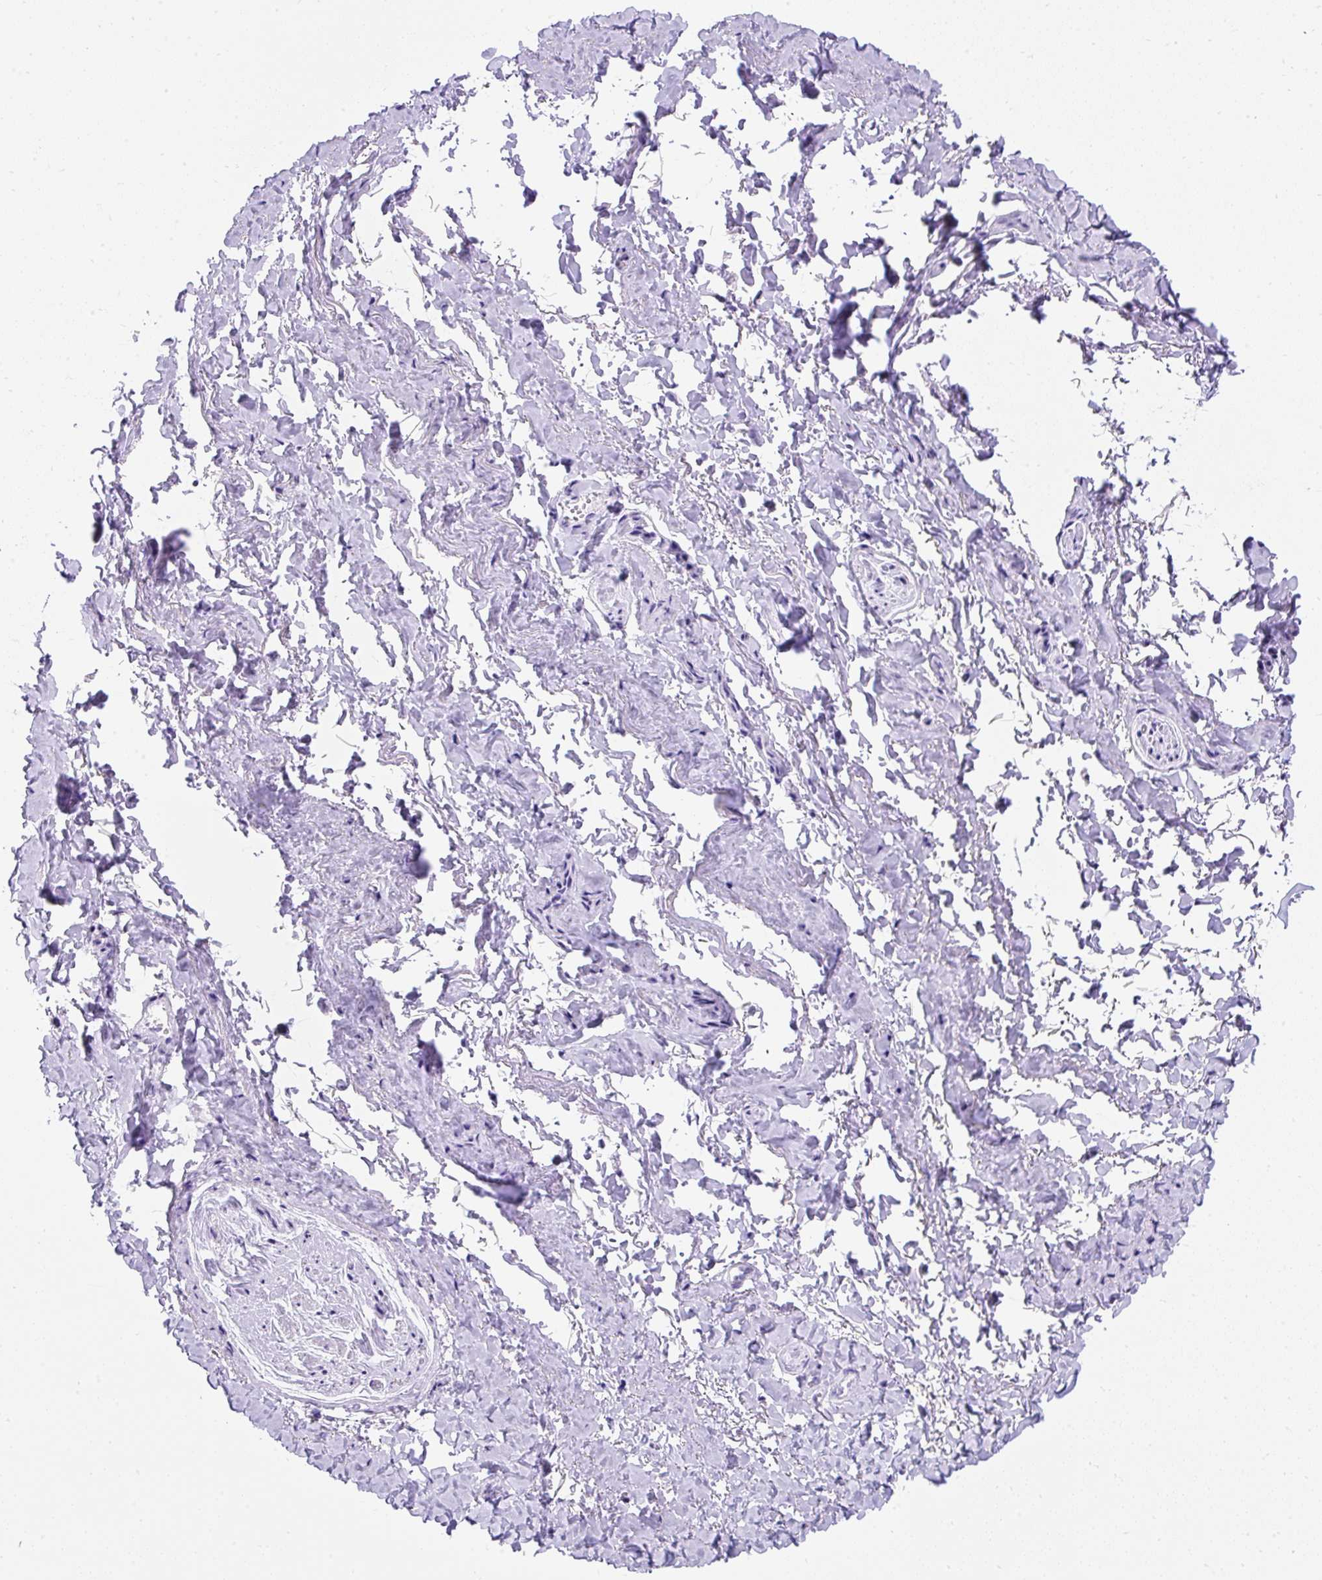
{"staining": {"intensity": "negative", "quantity": "none", "location": "none"}, "tissue": "adipose tissue", "cell_type": "Adipocytes", "image_type": "normal", "snomed": [{"axis": "morphology", "description": "Normal tissue, NOS"}, {"axis": "topography", "description": "Vulva"}, {"axis": "topography", "description": "Vagina"}, {"axis": "topography", "description": "Peripheral nerve tissue"}], "caption": "Photomicrograph shows no significant protein staining in adipocytes of normal adipose tissue. The staining is performed using DAB (3,3'-diaminobenzidine) brown chromogen with nuclei counter-stained in using hematoxylin.", "gene": "PVALB", "patient": {"sex": "female", "age": 66}}